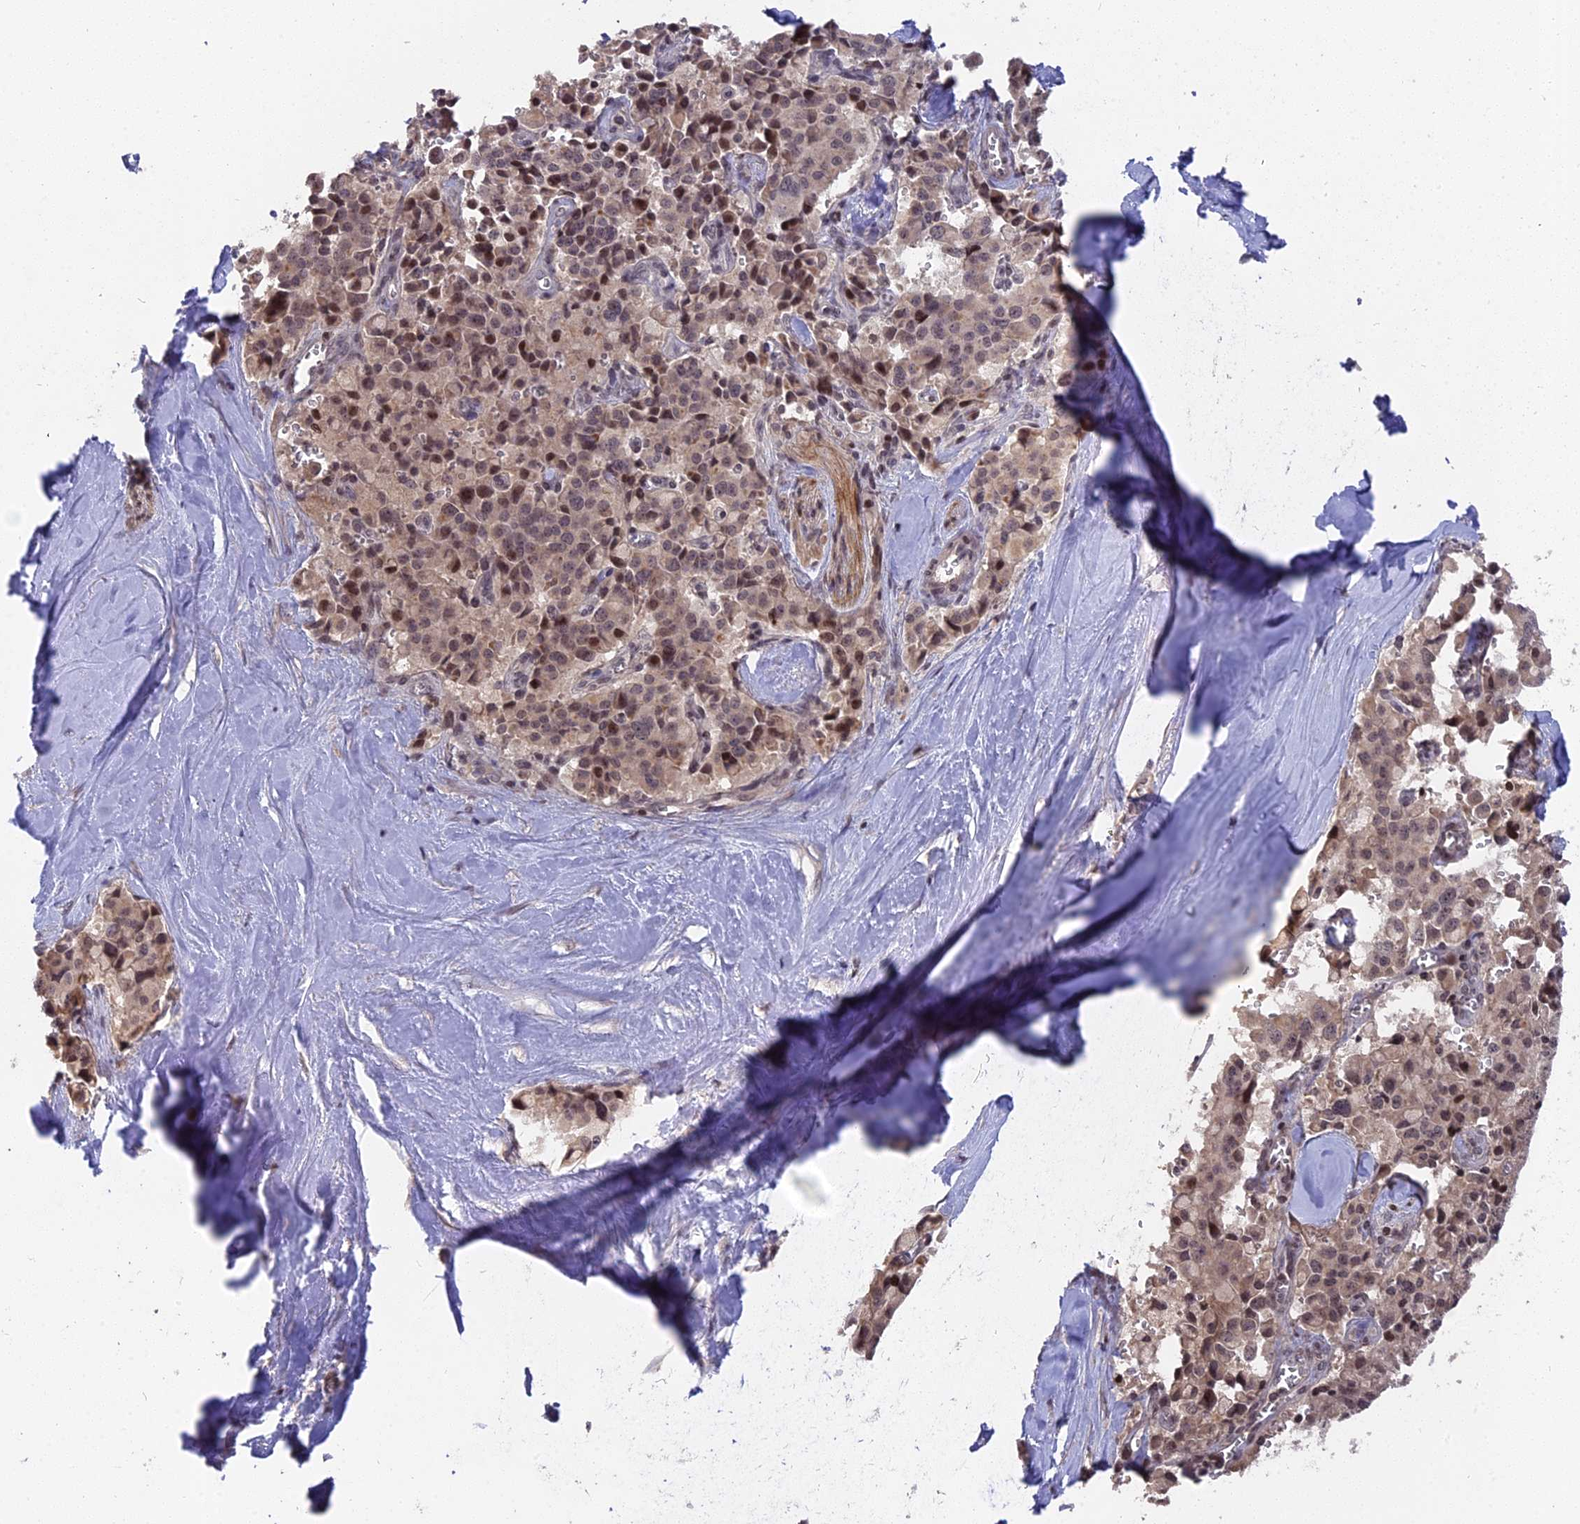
{"staining": {"intensity": "moderate", "quantity": "25%-75%", "location": "nuclear"}, "tissue": "pancreatic cancer", "cell_type": "Tumor cells", "image_type": "cancer", "snomed": [{"axis": "morphology", "description": "Adenocarcinoma, NOS"}, {"axis": "topography", "description": "Pancreas"}], "caption": "This photomicrograph exhibits pancreatic adenocarcinoma stained with immunohistochemistry to label a protein in brown. The nuclear of tumor cells show moderate positivity for the protein. Nuclei are counter-stained blue.", "gene": "NR1H3", "patient": {"sex": "male", "age": 65}}